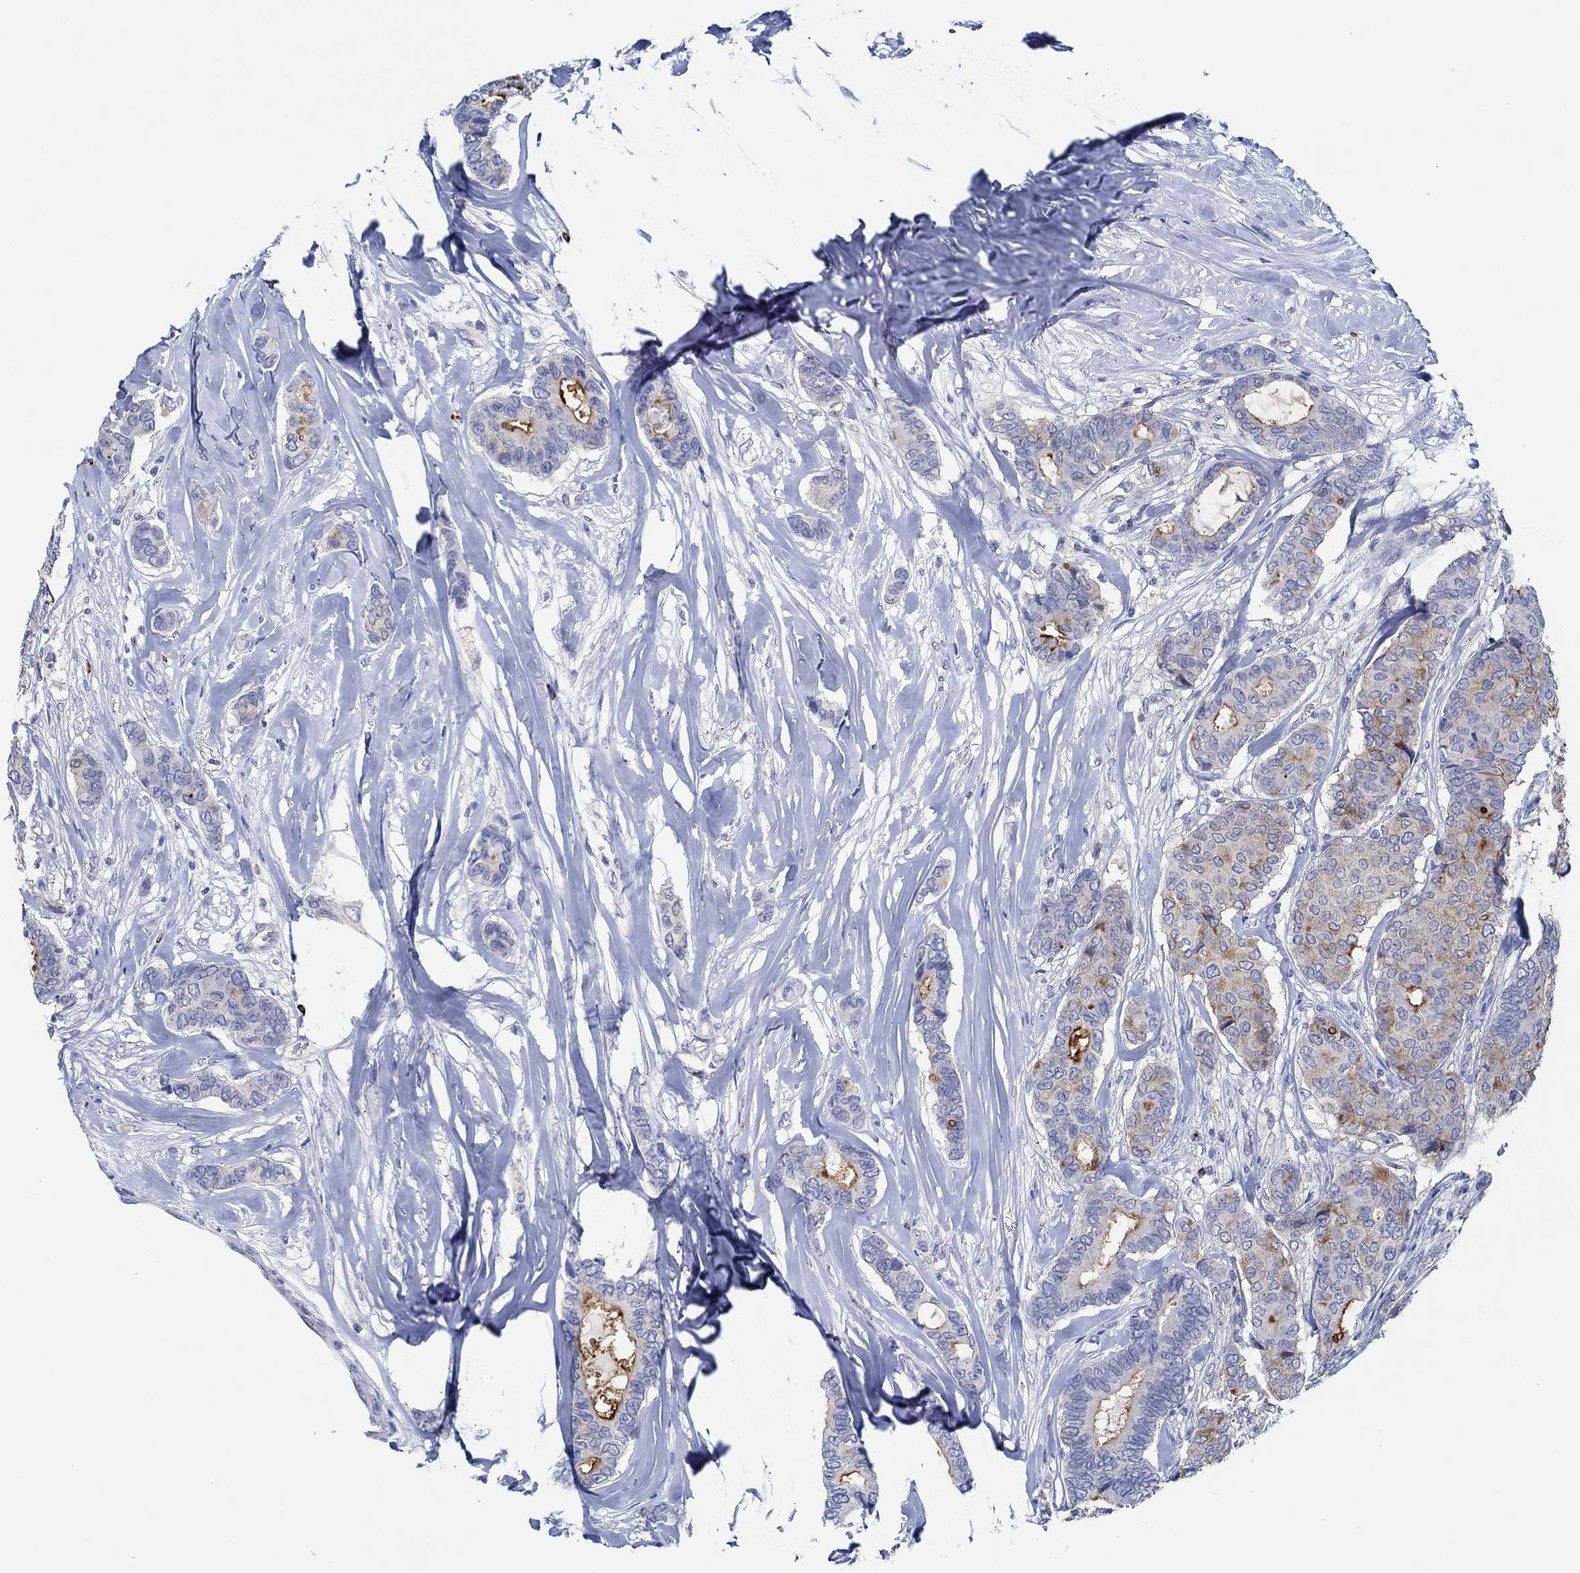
{"staining": {"intensity": "strong", "quantity": "<25%", "location": "cytoplasmic/membranous"}, "tissue": "breast cancer", "cell_type": "Tumor cells", "image_type": "cancer", "snomed": [{"axis": "morphology", "description": "Duct carcinoma"}, {"axis": "topography", "description": "Breast"}], "caption": "Human breast cancer (invasive ductal carcinoma) stained with a protein marker exhibits strong staining in tumor cells.", "gene": "CPM", "patient": {"sex": "female", "age": 75}}